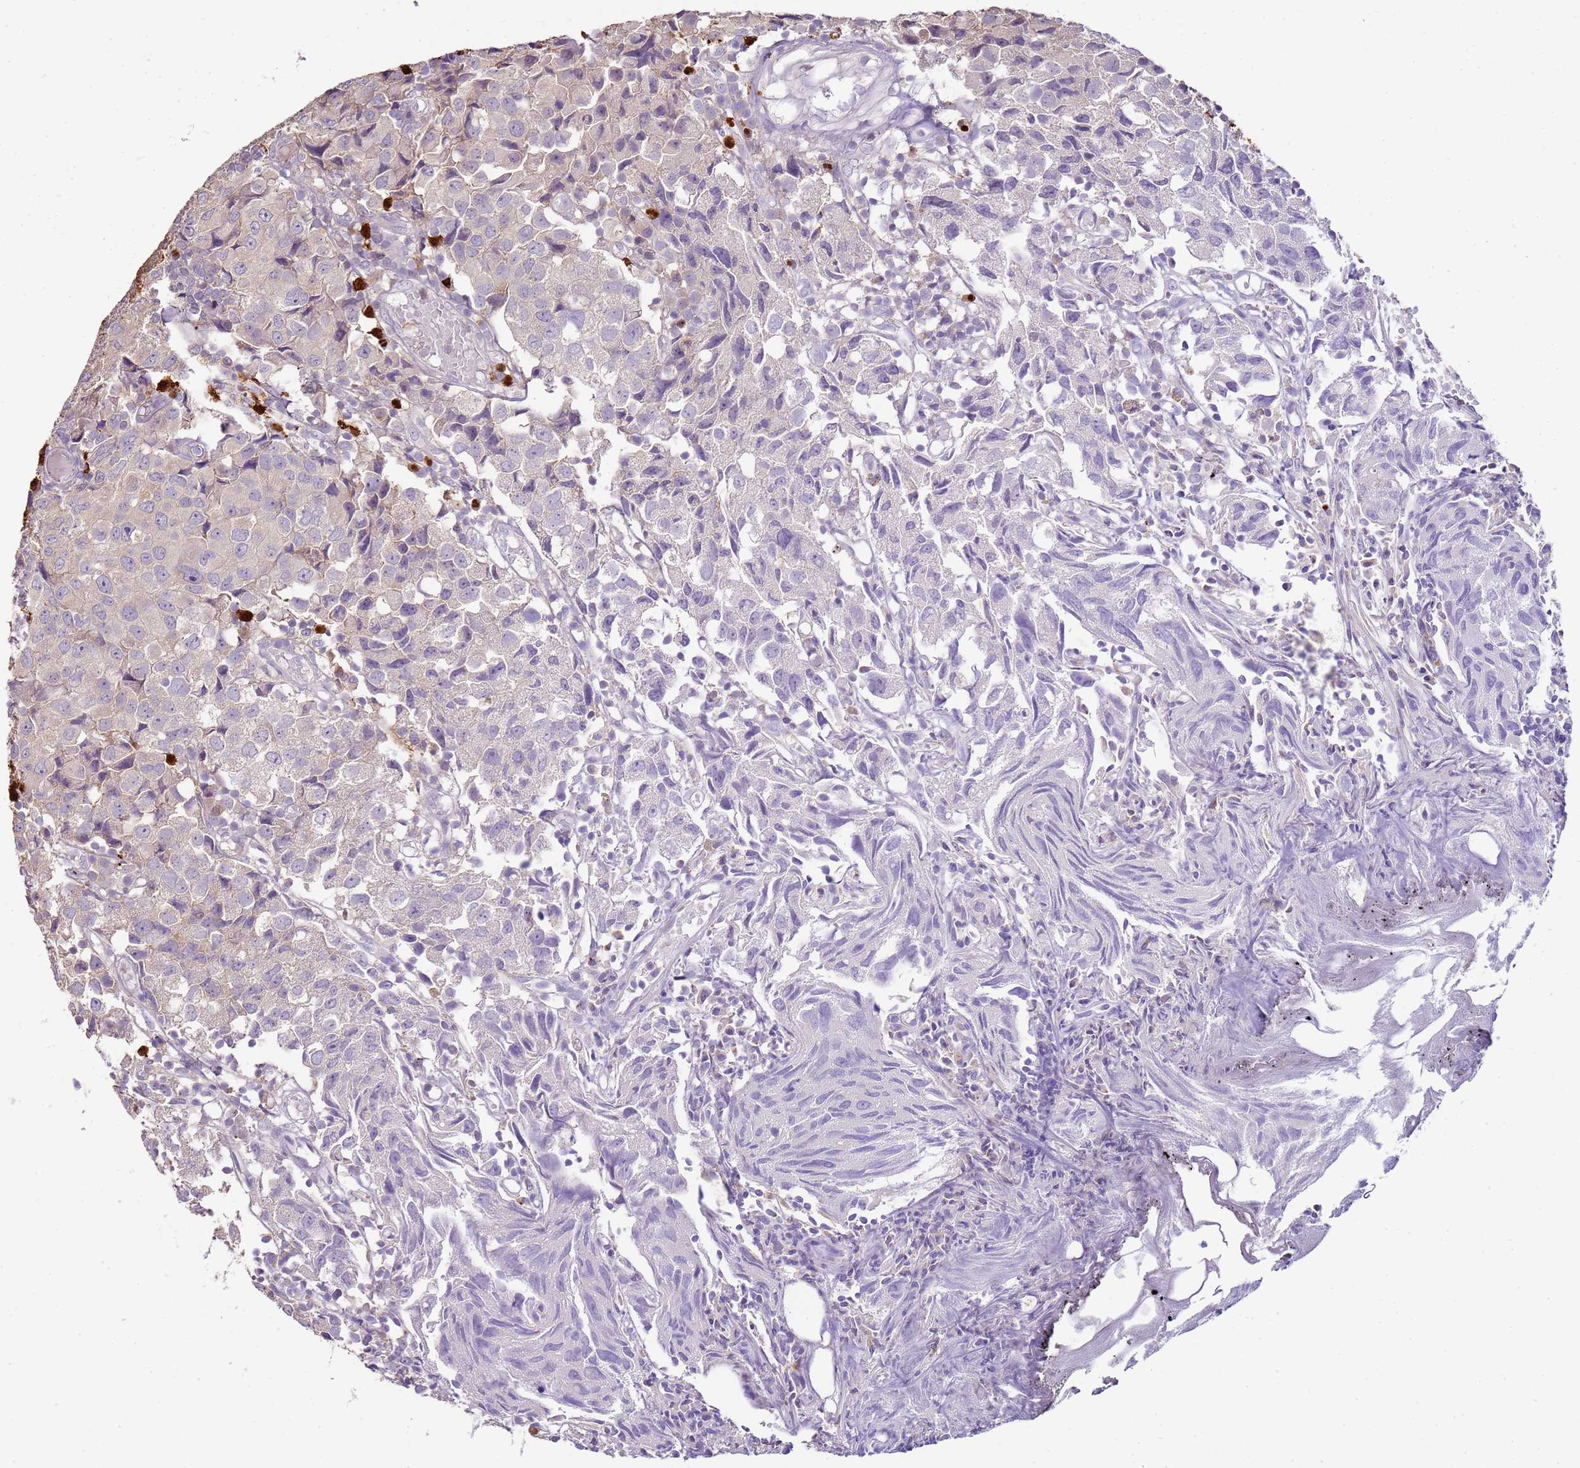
{"staining": {"intensity": "negative", "quantity": "none", "location": "none"}, "tissue": "urothelial cancer", "cell_type": "Tumor cells", "image_type": "cancer", "snomed": [{"axis": "morphology", "description": "Urothelial carcinoma, High grade"}, {"axis": "topography", "description": "Urinary bladder"}], "caption": "DAB immunohistochemical staining of urothelial cancer shows no significant positivity in tumor cells. Brightfield microscopy of immunohistochemistry stained with DAB (3,3'-diaminobenzidine) (brown) and hematoxylin (blue), captured at high magnification.", "gene": "IL2RG", "patient": {"sex": "female", "age": 75}}